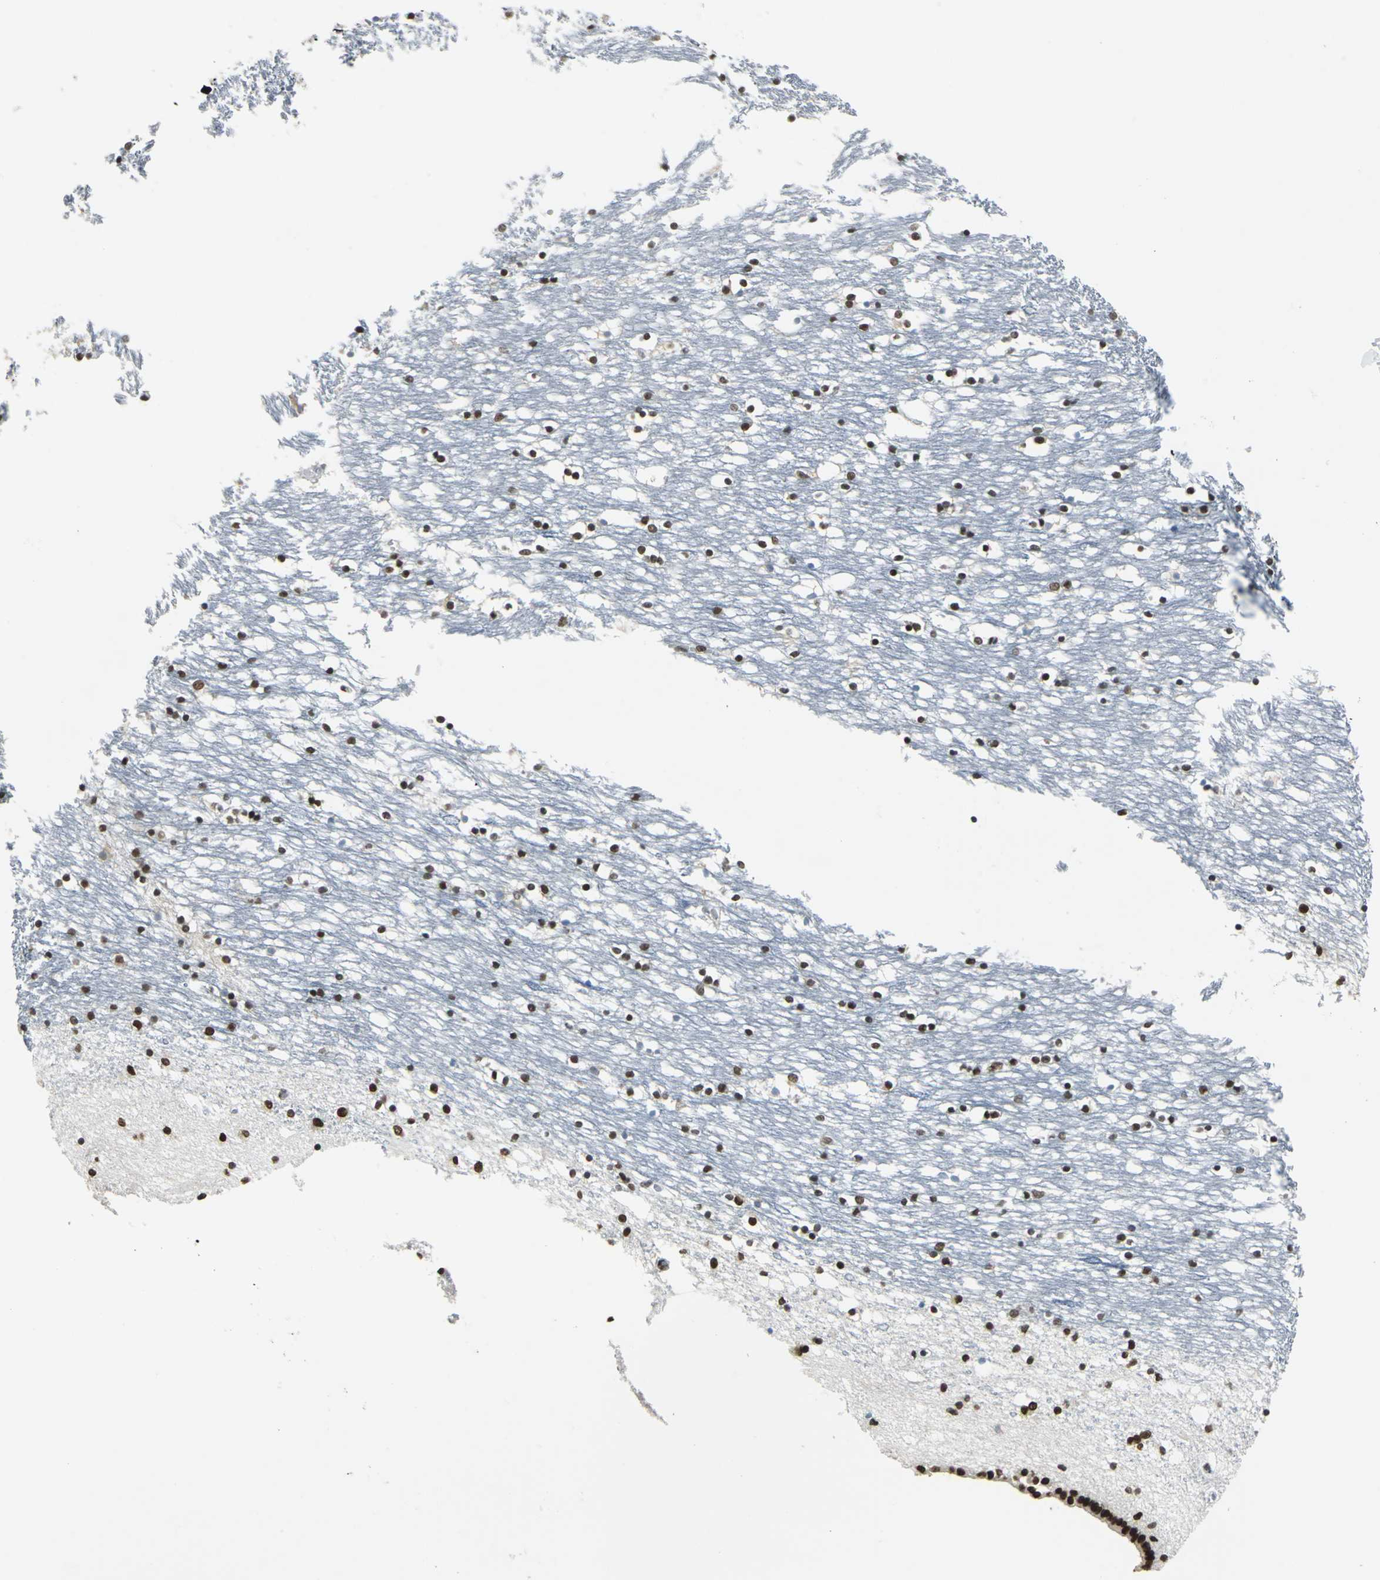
{"staining": {"intensity": "strong", "quantity": ">75%", "location": "nuclear"}, "tissue": "caudate", "cell_type": "Glial cells", "image_type": "normal", "snomed": [{"axis": "morphology", "description": "Normal tissue, NOS"}, {"axis": "topography", "description": "Lateral ventricle wall"}], "caption": "An immunohistochemistry micrograph of benign tissue is shown. Protein staining in brown labels strong nuclear positivity in caudate within glial cells.", "gene": "ADNP", "patient": {"sex": "male", "age": 45}}